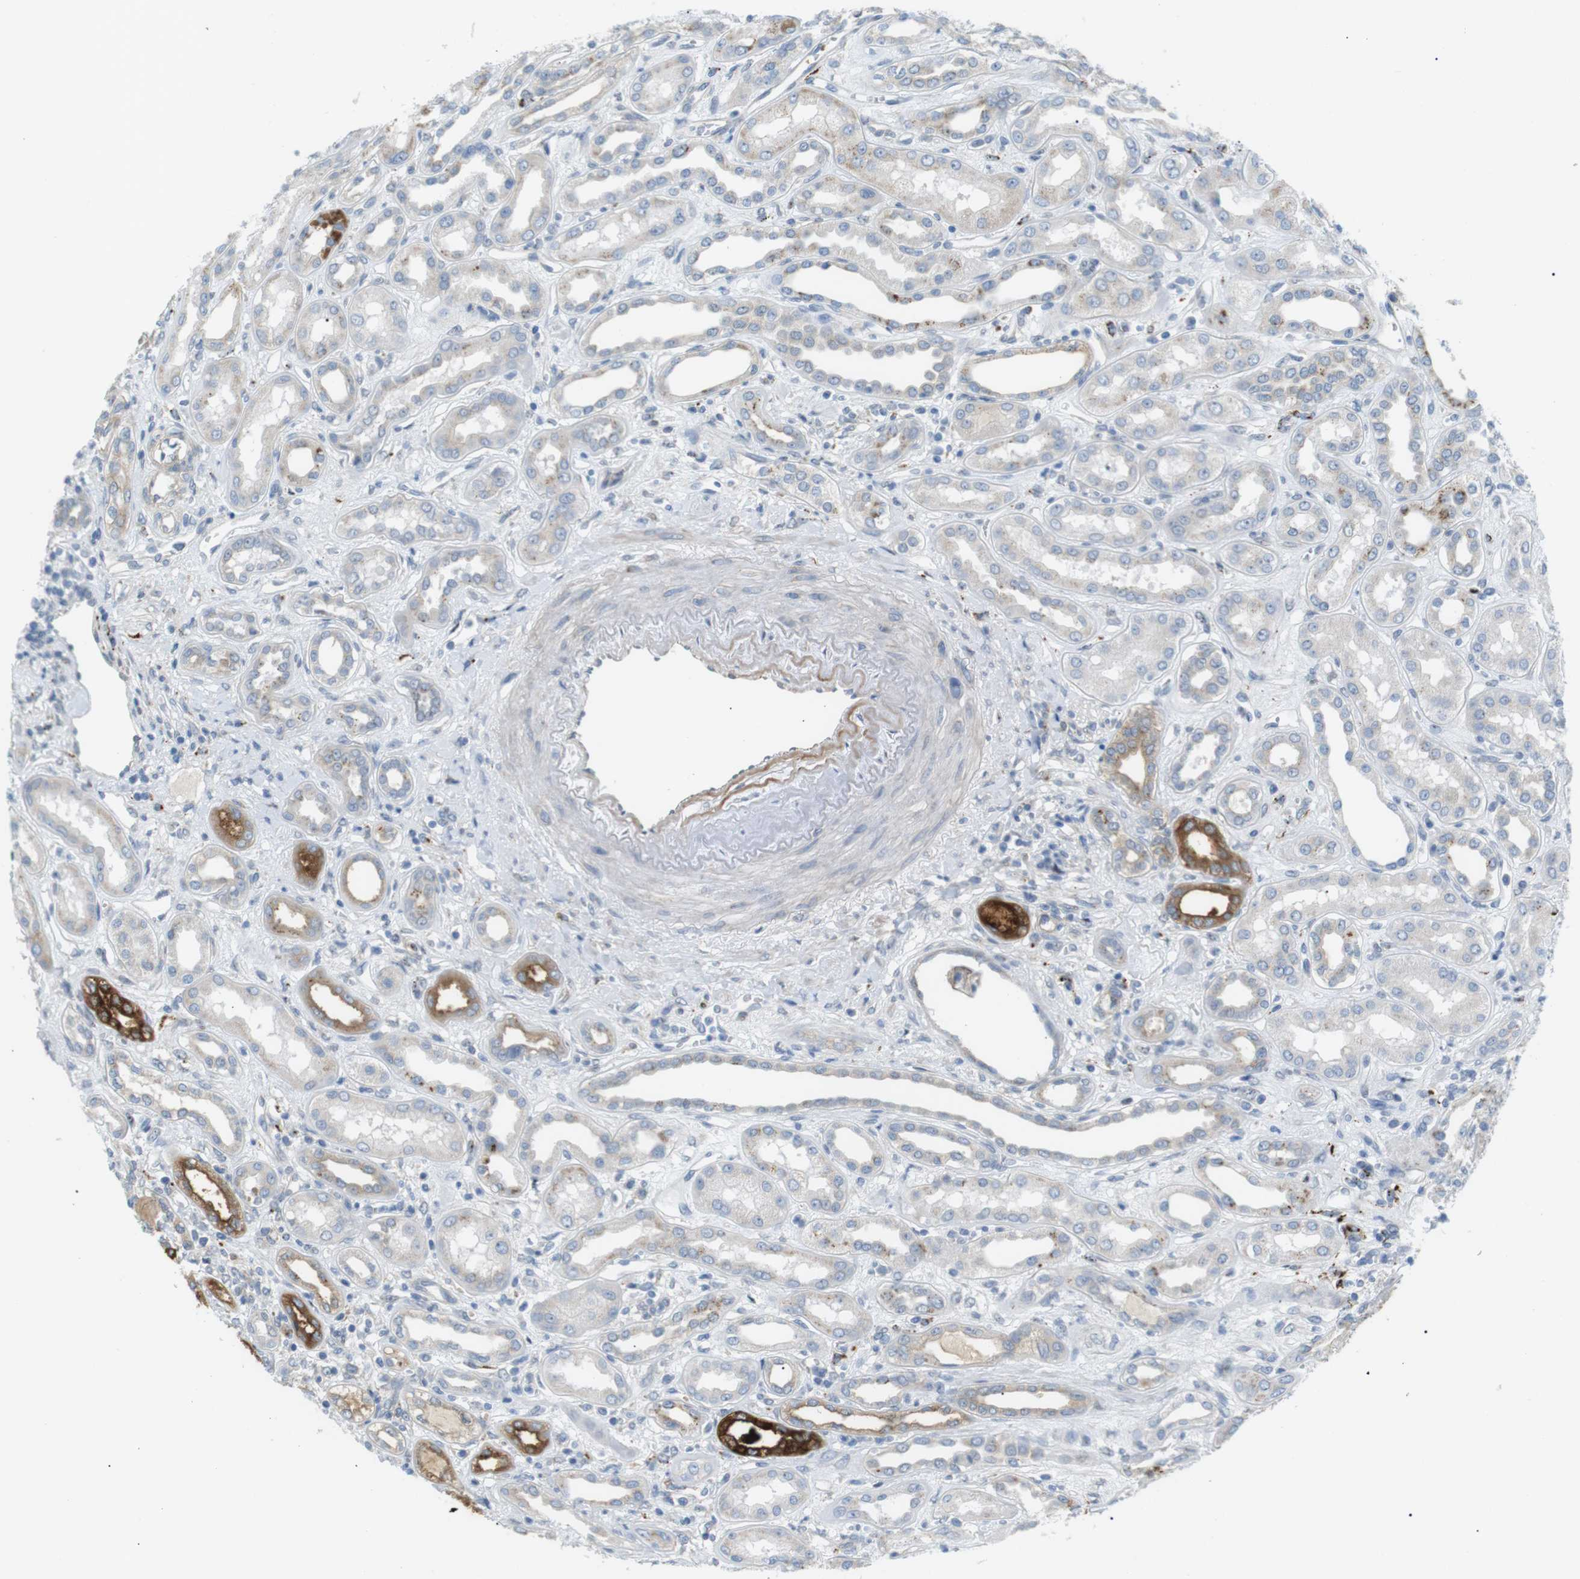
{"staining": {"intensity": "negative", "quantity": "none", "location": "none"}, "tissue": "kidney", "cell_type": "Cells in glomeruli", "image_type": "normal", "snomed": [{"axis": "morphology", "description": "Normal tissue, NOS"}, {"axis": "topography", "description": "Kidney"}], "caption": "Immunohistochemistry (IHC) histopathology image of unremarkable kidney: human kidney stained with DAB (3,3'-diaminobenzidine) shows no significant protein staining in cells in glomeruli. (DAB (3,3'-diaminobenzidine) immunohistochemistry with hematoxylin counter stain).", "gene": "B4GALNT2", "patient": {"sex": "male", "age": 59}}